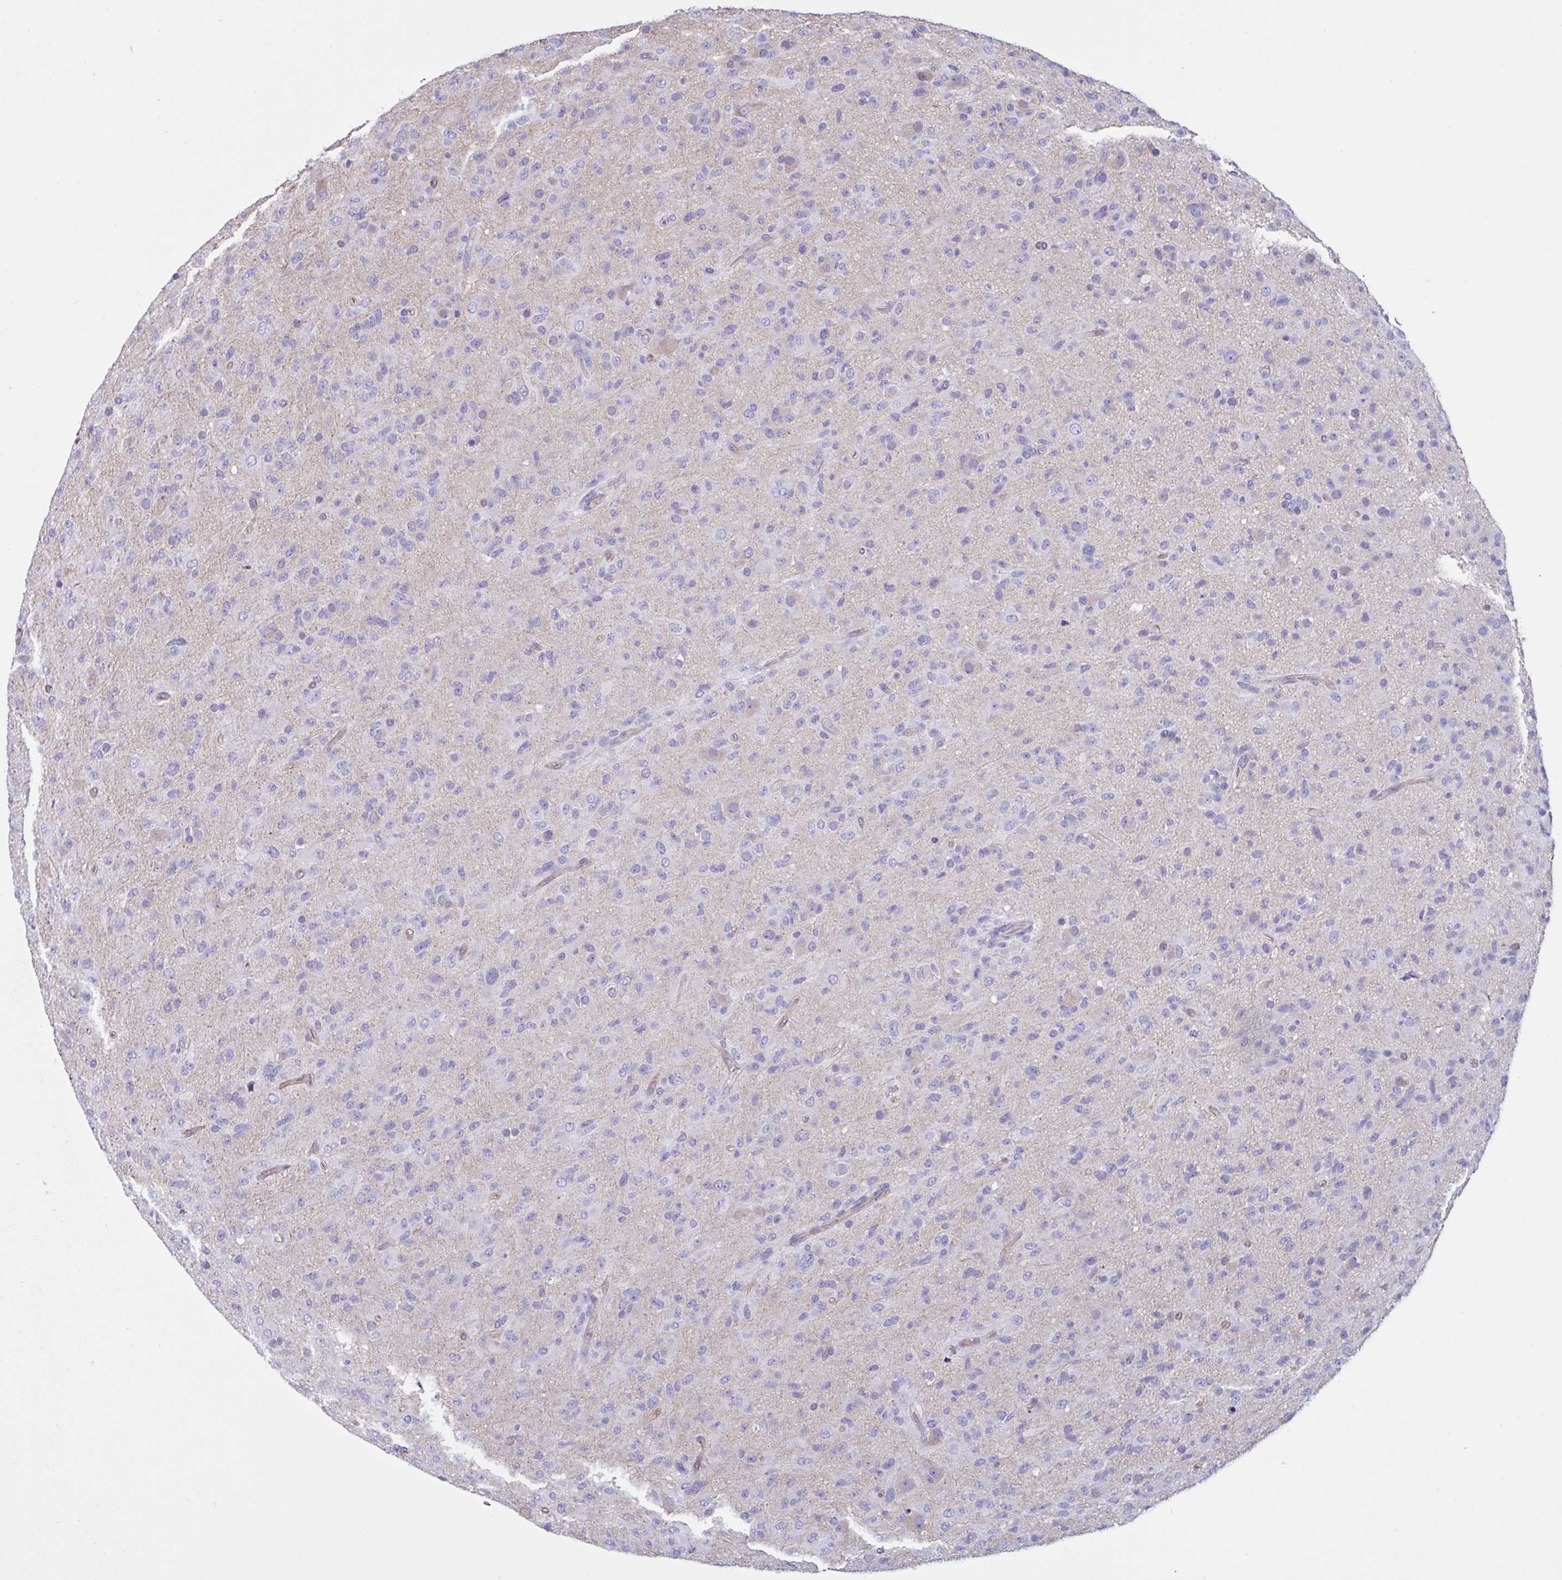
{"staining": {"intensity": "negative", "quantity": "none", "location": "none"}, "tissue": "glioma", "cell_type": "Tumor cells", "image_type": "cancer", "snomed": [{"axis": "morphology", "description": "Glioma, malignant, Low grade"}, {"axis": "topography", "description": "Brain"}], "caption": "A micrograph of human low-grade glioma (malignant) is negative for staining in tumor cells.", "gene": "RPL22L1", "patient": {"sex": "male", "age": 65}}